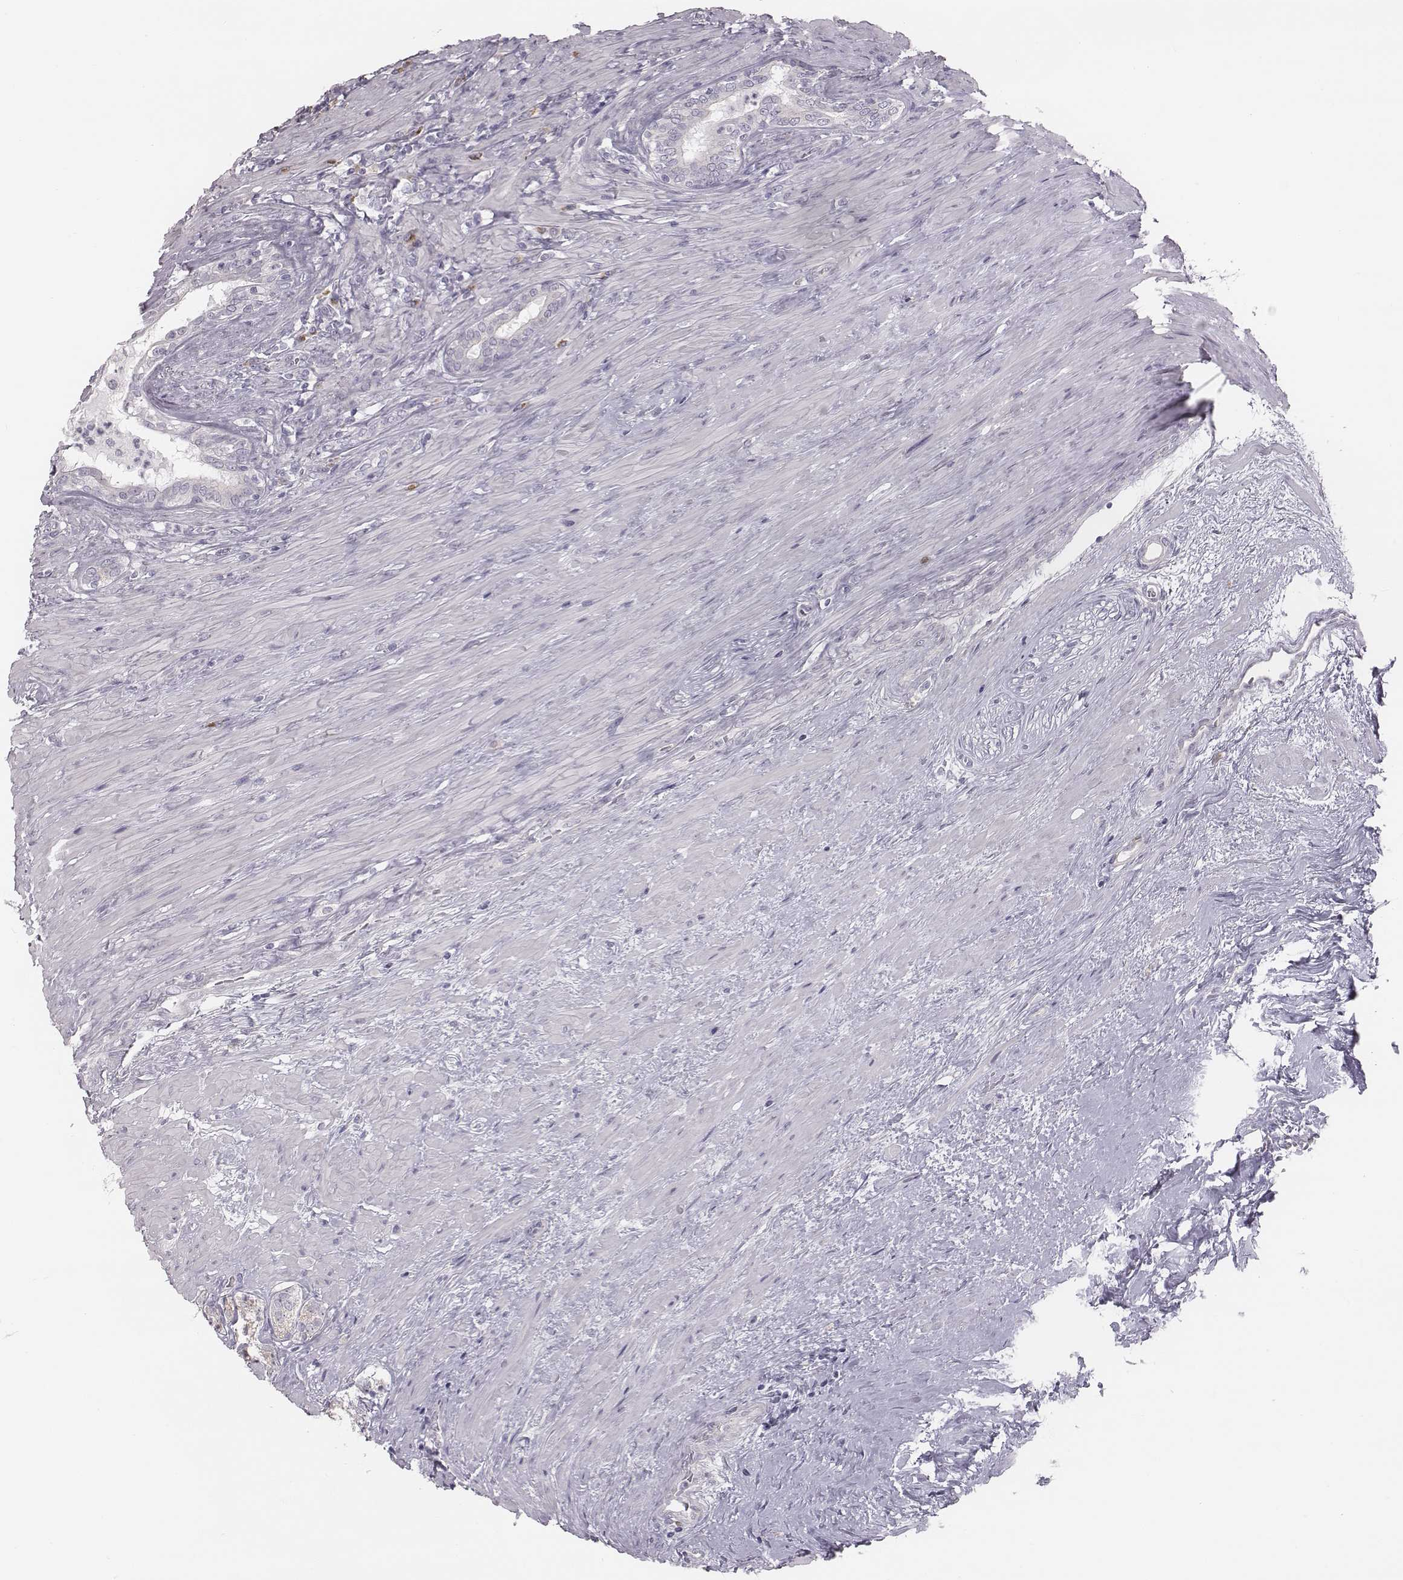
{"staining": {"intensity": "negative", "quantity": "none", "location": "none"}, "tissue": "prostate cancer", "cell_type": "Tumor cells", "image_type": "cancer", "snomed": [{"axis": "morphology", "description": "Adenocarcinoma, Low grade"}, {"axis": "topography", "description": "Prostate and seminal vesicle, NOS"}], "caption": "Immunohistochemistry photomicrograph of prostate low-grade adenocarcinoma stained for a protein (brown), which displays no expression in tumor cells. (DAB immunohistochemistry (IHC), high magnification).", "gene": "C6orf58", "patient": {"sex": "male", "age": 61}}